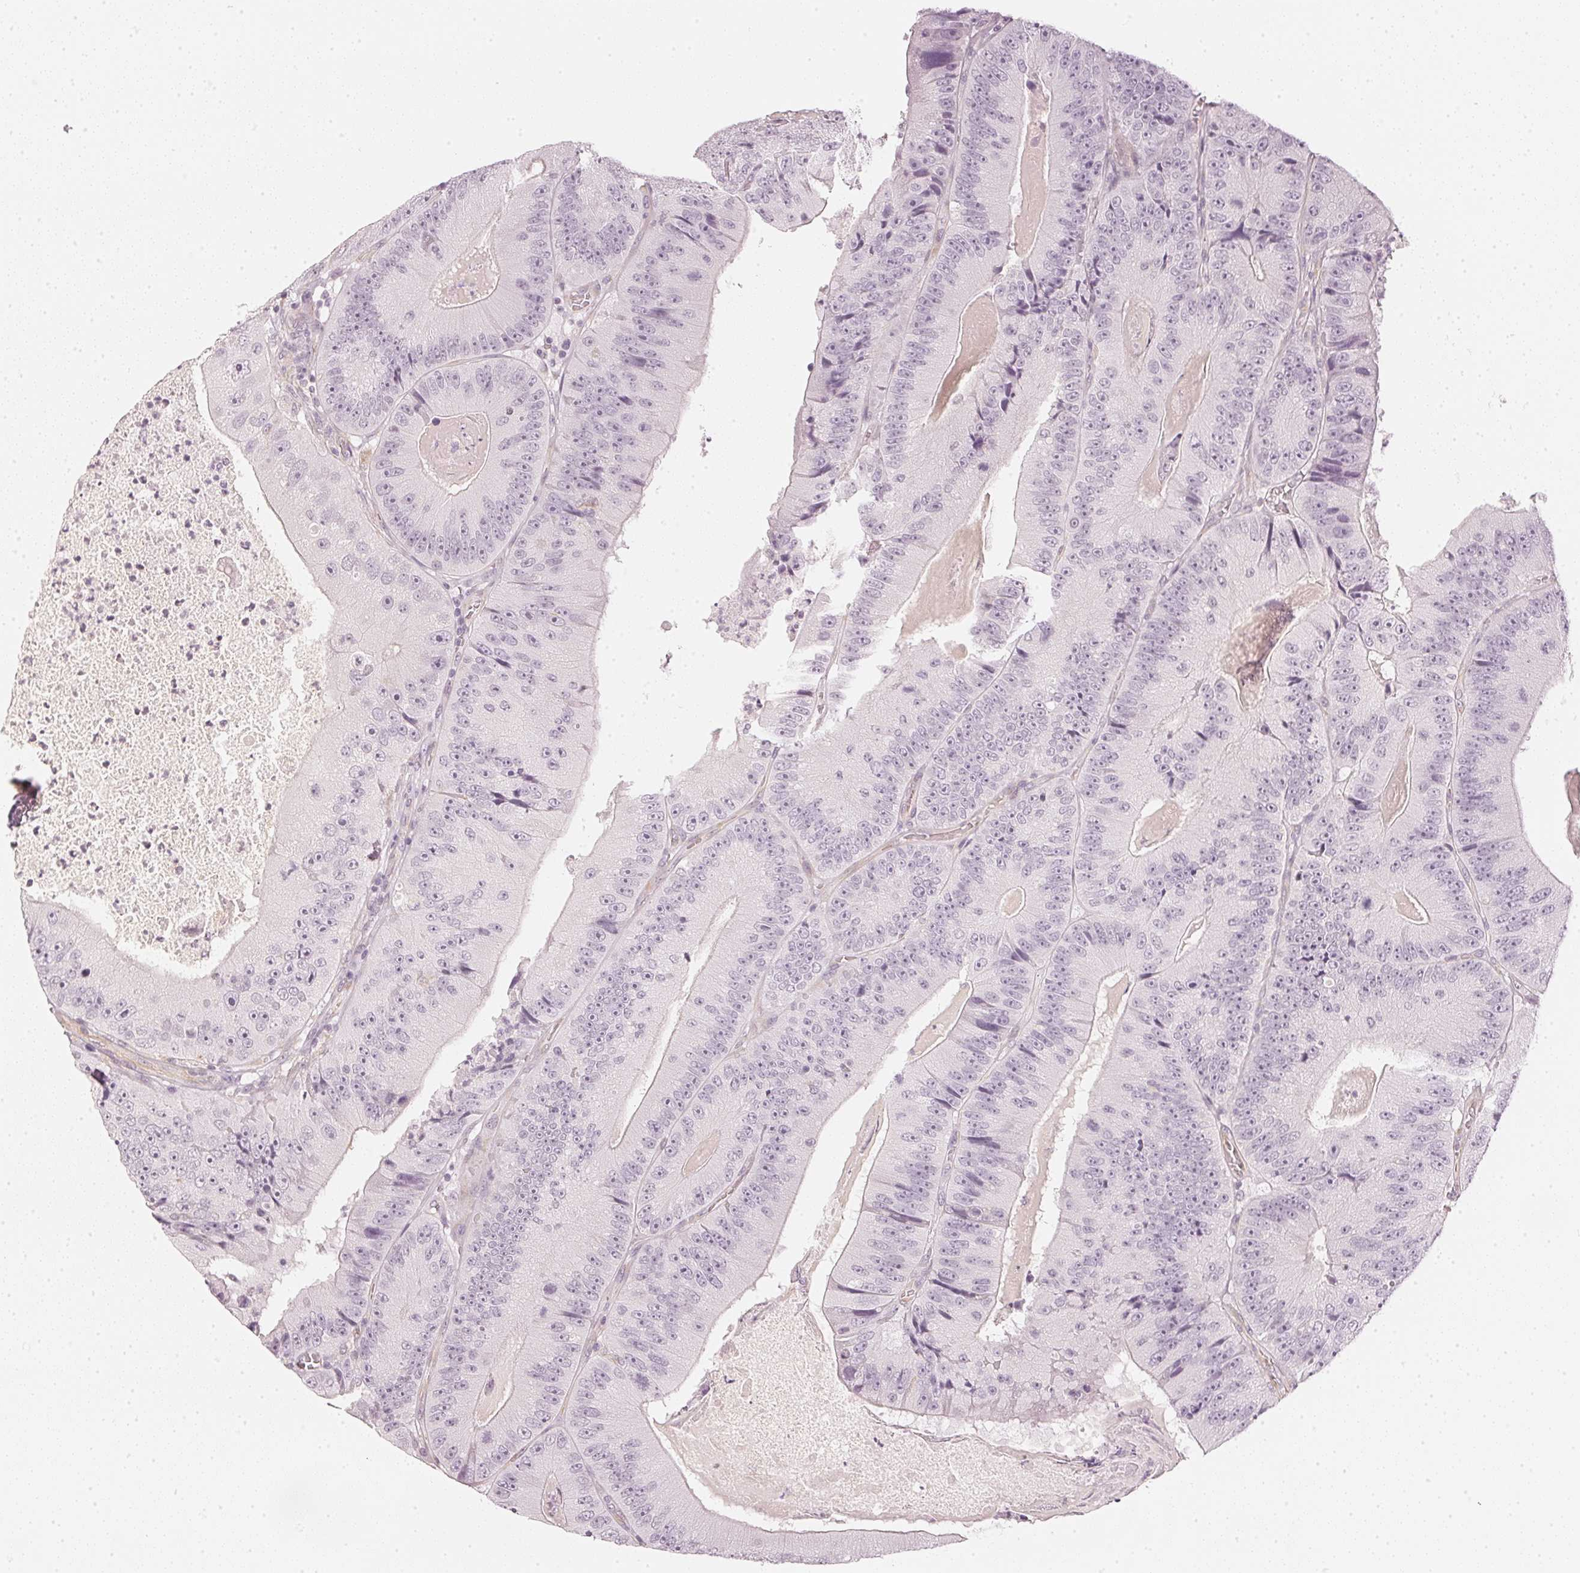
{"staining": {"intensity": "negative", "quantity": "none", "location": "none"}, "tissue": "colorectal cancer", "cell_type": "Tumor cells", "image_type": "cancer", "snomed": [{"axis": "morphology", "description": "Adenocarcinoma, NOS"}, {"axis": "topography", "description": "Colon"}], "caption": "Human colorectal cancer (adenocarcinoma) stained for a protein using IHC exhibits no staining in tumor cells.", "gene": "APLP1", "patient": {"sex": "female", "age": 86}}